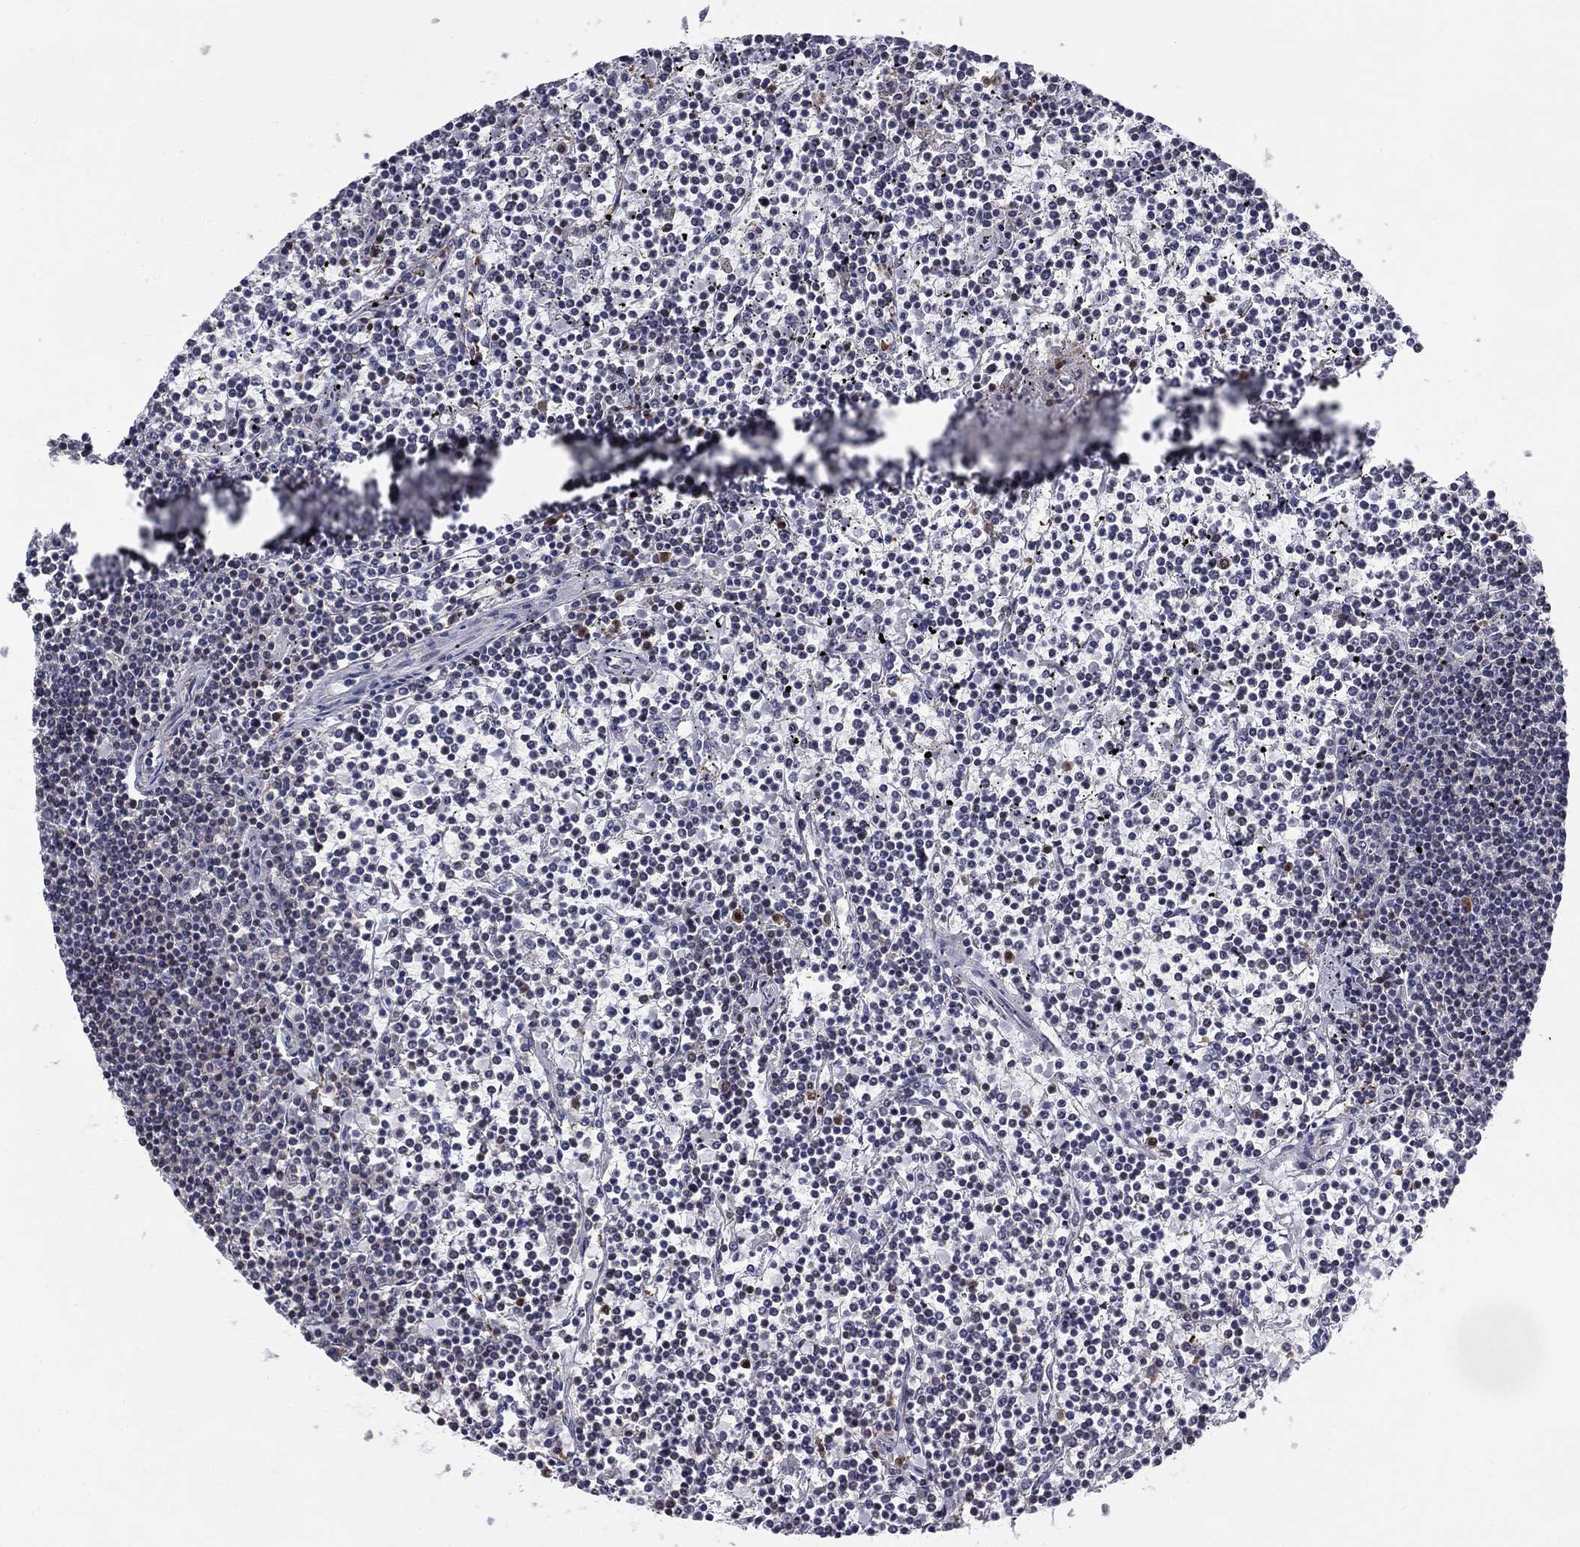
{"staining": {"intensity": "negative", "quantity": "none", "location": "none"}, "tissue": "lymphoma", "cell_type": "Tumor cells", "image_type": "cancer", "snomed": [{"axis": "morphology", "description": "Malignant lymphoma, non-Hodgkin's type, Low grade"}, {"axis": "topography", "description": "Spleen"}], "caption": "DAB immunohistochemical staining of human lymphoma reveals no significant expression in tumor cells.", "gene": "PLCB2", "patient": {"sex": "female", "age": 19}}